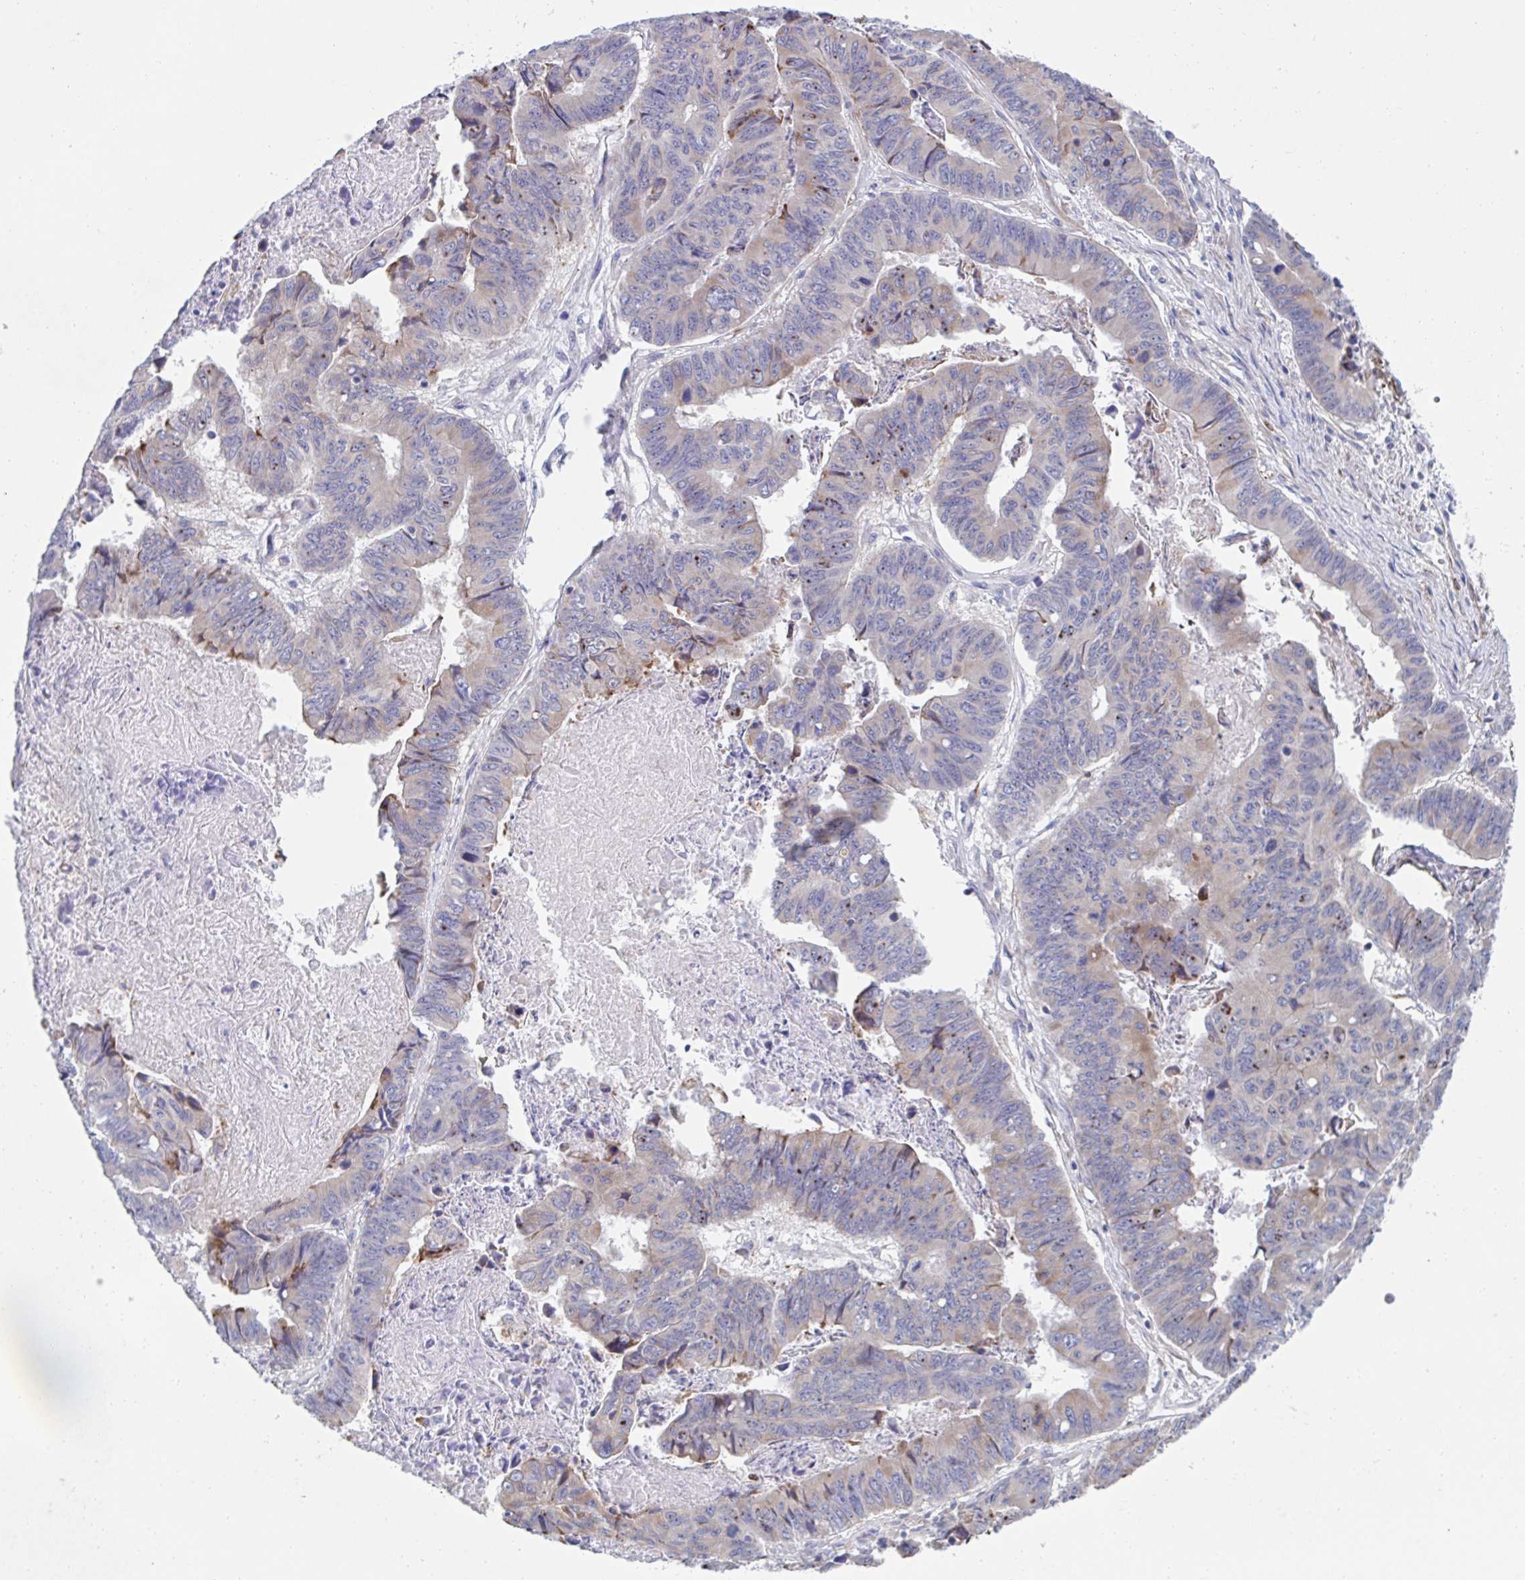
{"staining": {"intensity": "negative", "quantity": "none", "location": "none"}, "tissue": "stomach cancer", "cell_type": "Tumor cells", "image_type": "cancer", "snomed": [{"axis": "morphology", "description": "Adenocarcinoma, NOS"}, {"axis": "topography", "description": "Stomach, lower"}], "caption": "Tumor cells are negative for brown protein staining in adenocarcinoma (stomach).", "gene": "KLC3", "patient": {"sex": "male", "age": 77}}